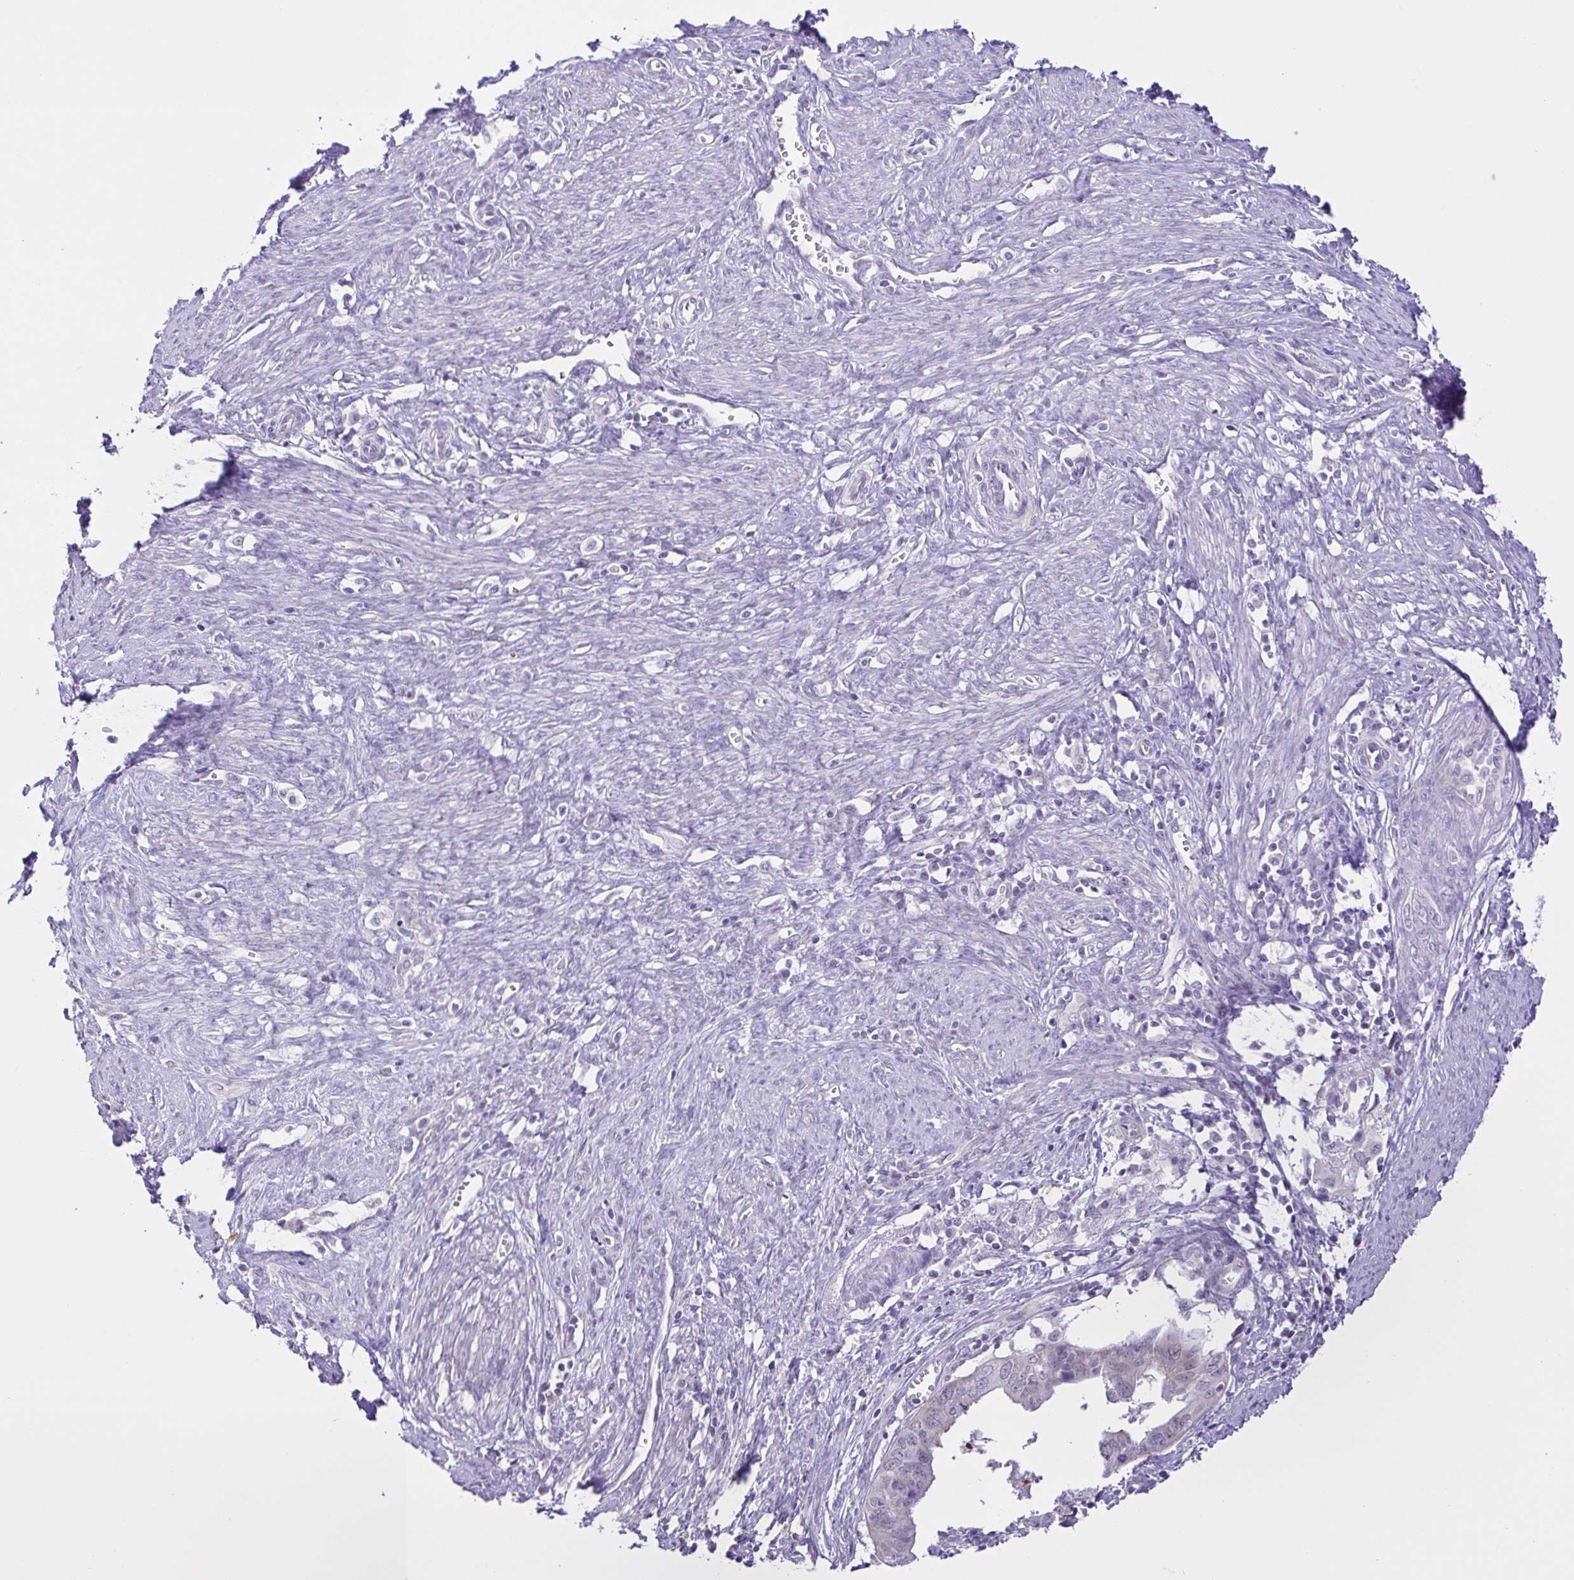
{"staining": {"intensity": "negative", "quantity": "none", "location": "none"}, "tissue": "endometrial cancer", "cell_type": "Tumor cells", "image_type": "cancer", "snomed": [{"axis": "morphology", "description": "Adenocarcinoma, NOS"}, {"axis": "topography", "description": "Endometrium"}], "caption": "An immunohistochemistry (IHC) micrograph of endometrial cancer is shown. There is no staining in tumor cells of endometrial cancer. The staining is performed using DAB (3,3'-diaminobenzidine) brown chromogen with nuclei counter-stained in using hematoxylin.", "gene": "DCLK2", "patient": {"sex": "female", "age": 65}}